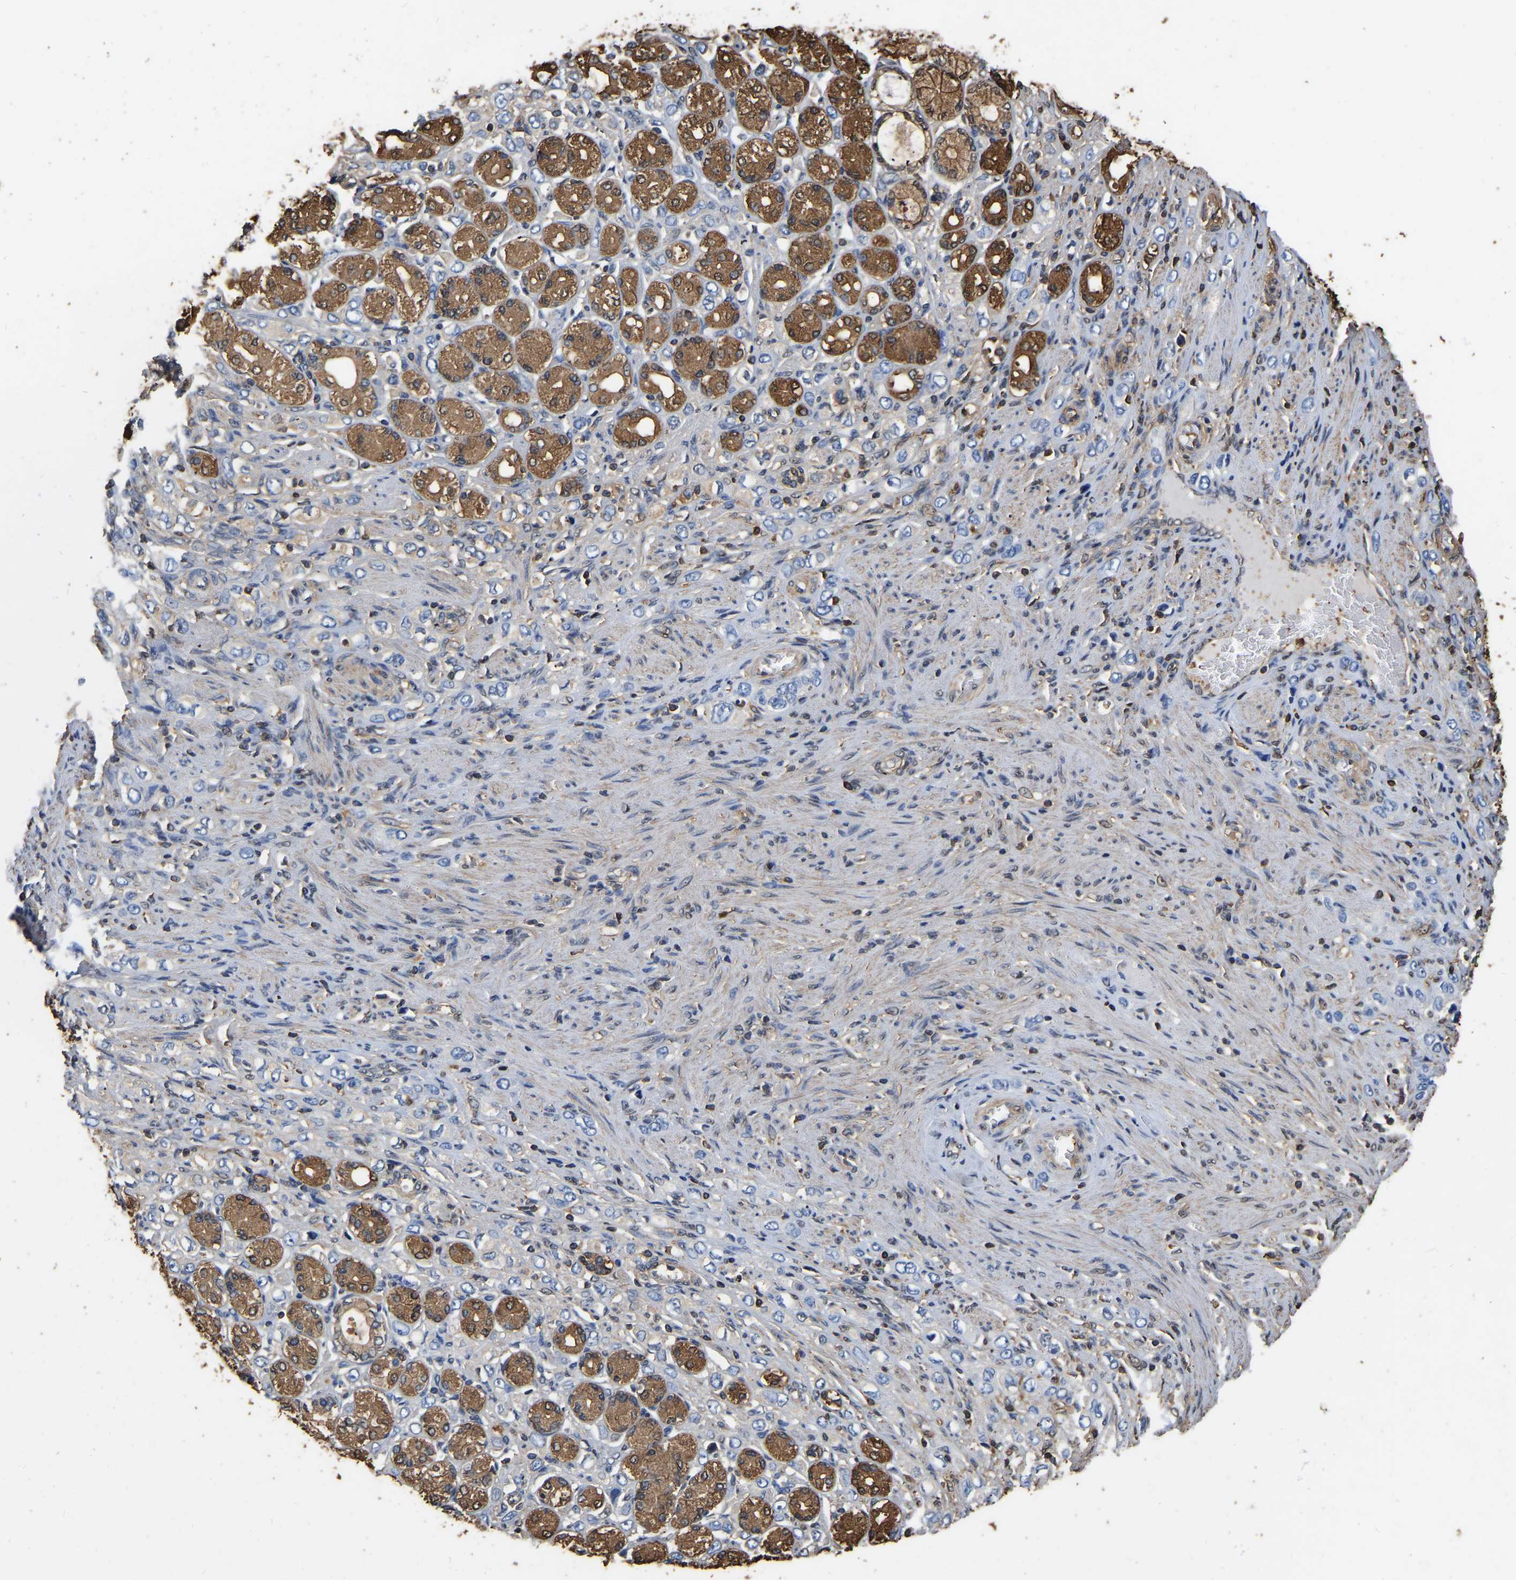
{"staining": {"intensity": "moderate", "quantity": "<25%", "location": "cytoplasmic/membranous"}, "tissue": "stomach cancer", "cell_type": "Tumor cells", "image_type": "cancer", "snomed": [{"axis": "morphology", "description": "Adenocarcinoma, NOS"}, {"axis": "topography", "description": "Stomach"}], "caption": "This photomicrograph reveals immunohistochemistry staining of human stomach cancer (adenocarcinoma), with low moderate cytoplasmic/membranous staining in approximately <25% of tumor cells.", "gene": "LDHB", "patient": {"sex": "female", "age": 65}}